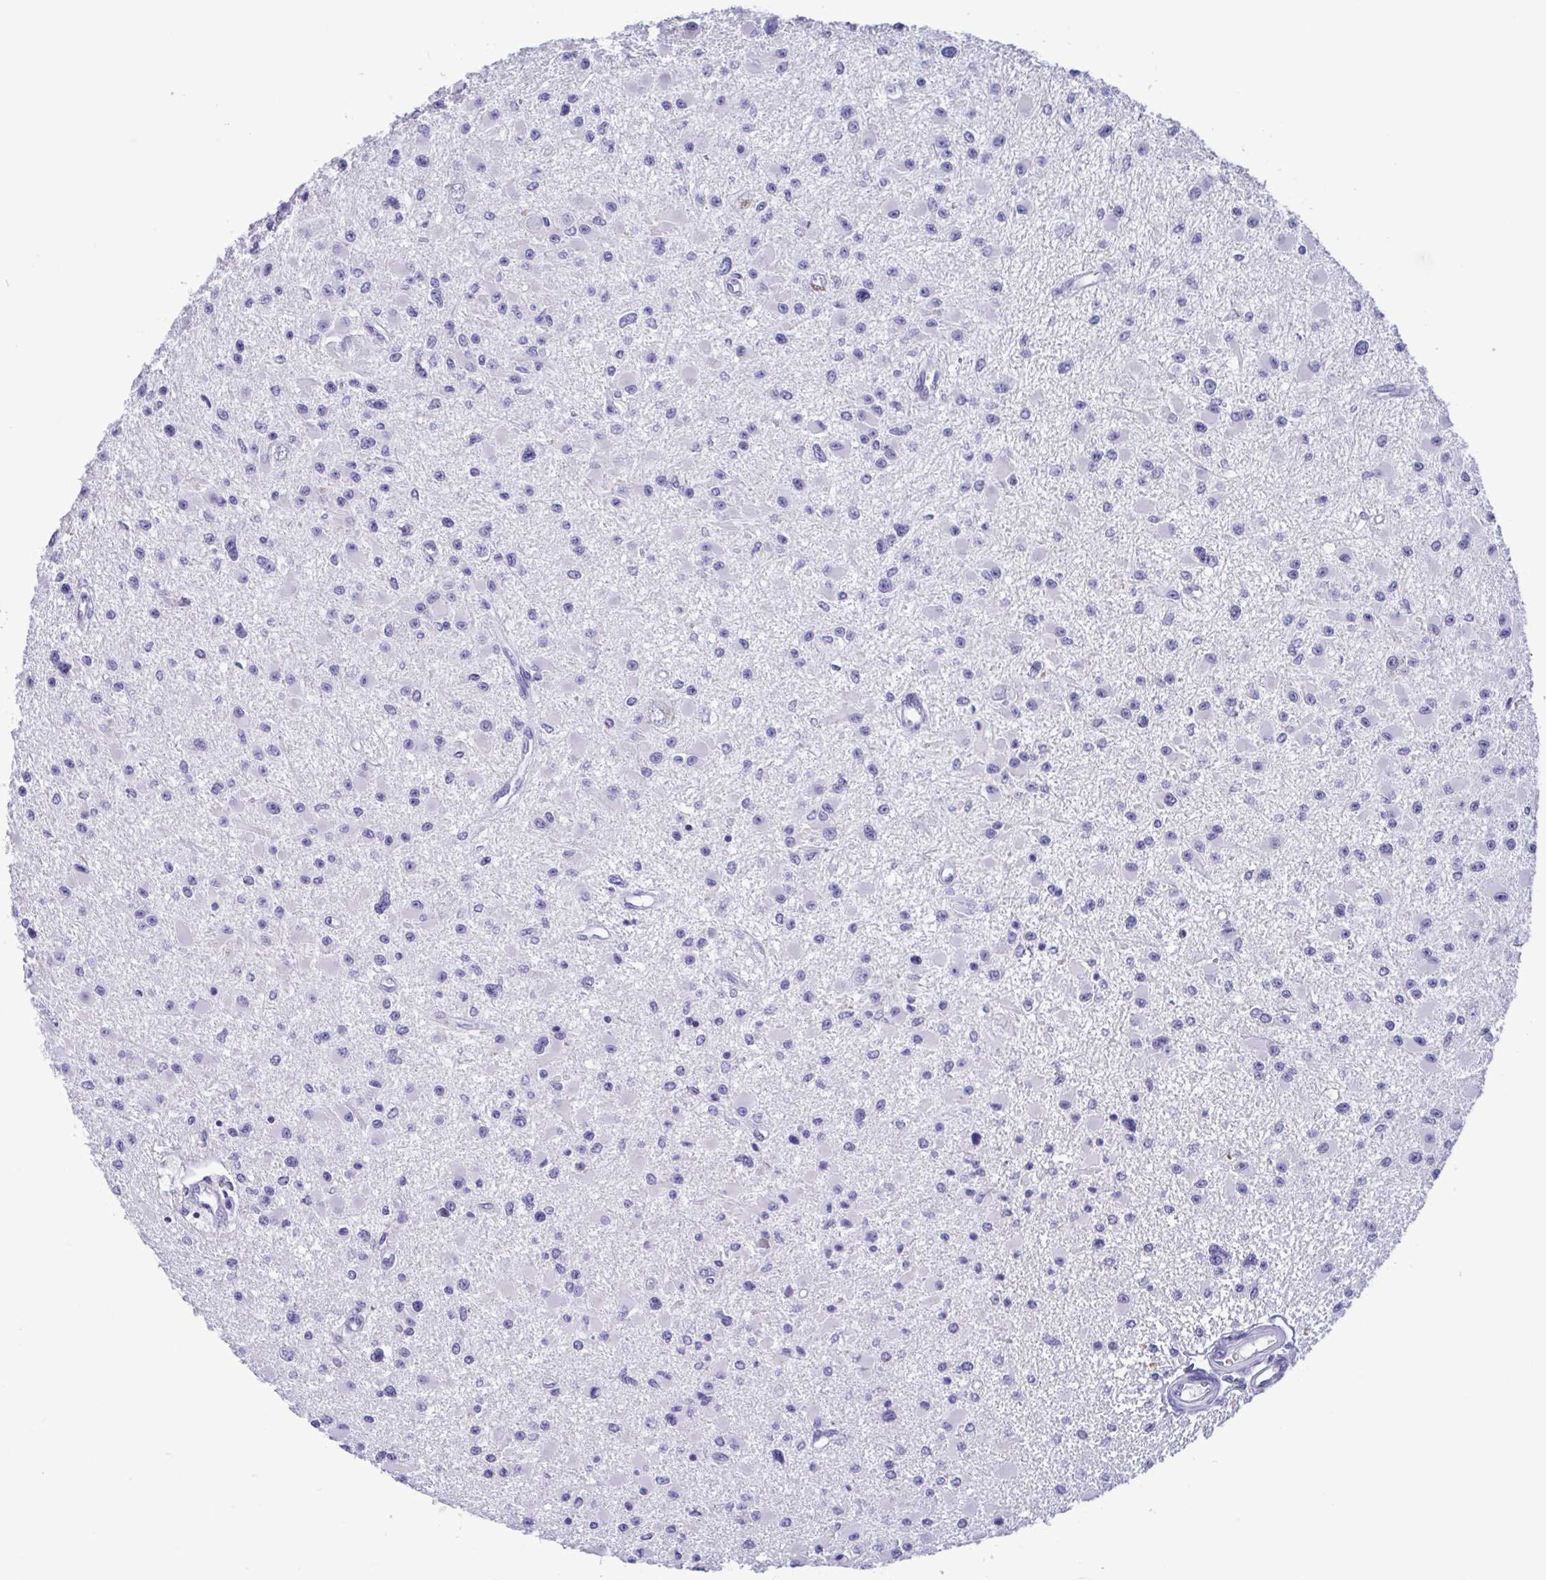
{"staining": {"intensity": "negative", "quantity": "none", "location": "none"}, "tissue": "glioma", "cell_type": "Tumor cells", "image_type": "cancer", "snomed": [{"axis": "morphology", "description": "Glioma, malignant, High grade"}, {"axis": "topography", "description": "Brain"}], "caption": "IHC of human glioma shows no expression in tumor cells.", "gene": "PERM1", "patient": {"sex": "male", "age": 54}}